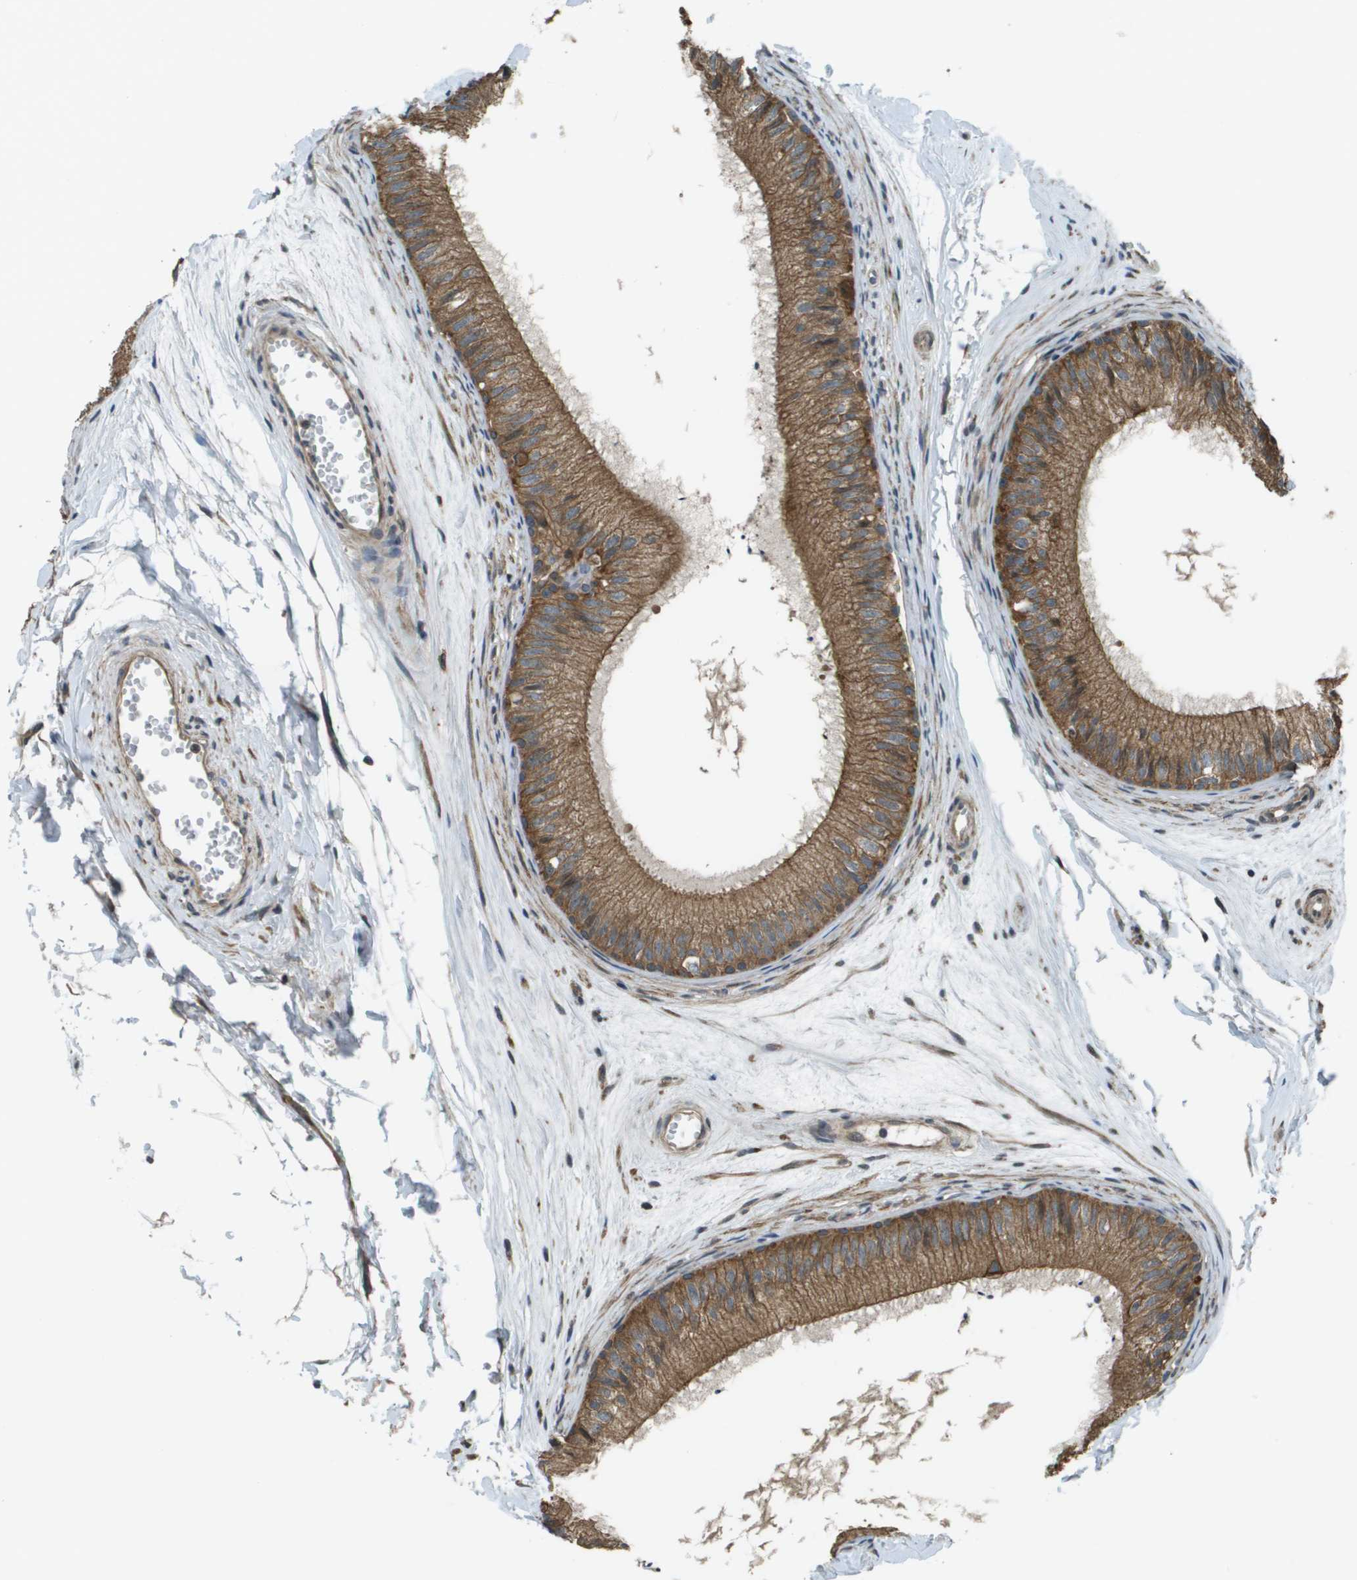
{"staining": {"intensity": "moderate", "quantity": ">75%", "location": "cytoplasmic/membranous"}, "tissue": "epididymis", "cell_type": "Glandular cells", "image_type": "normal", "snomed": [{"axis": "morphology", "description": "Normal tissue, NOS"}, {"axis": "topography", "description": "Epididymis"}], "caption": "Immunohistochemical staining of benign human epididymis exhibits moderate cytoplasmic/membranous protein expression in about >75% of glandular cells.", "gene": "CDKN2C", "patient": {"sex": "male", "age": 56}}